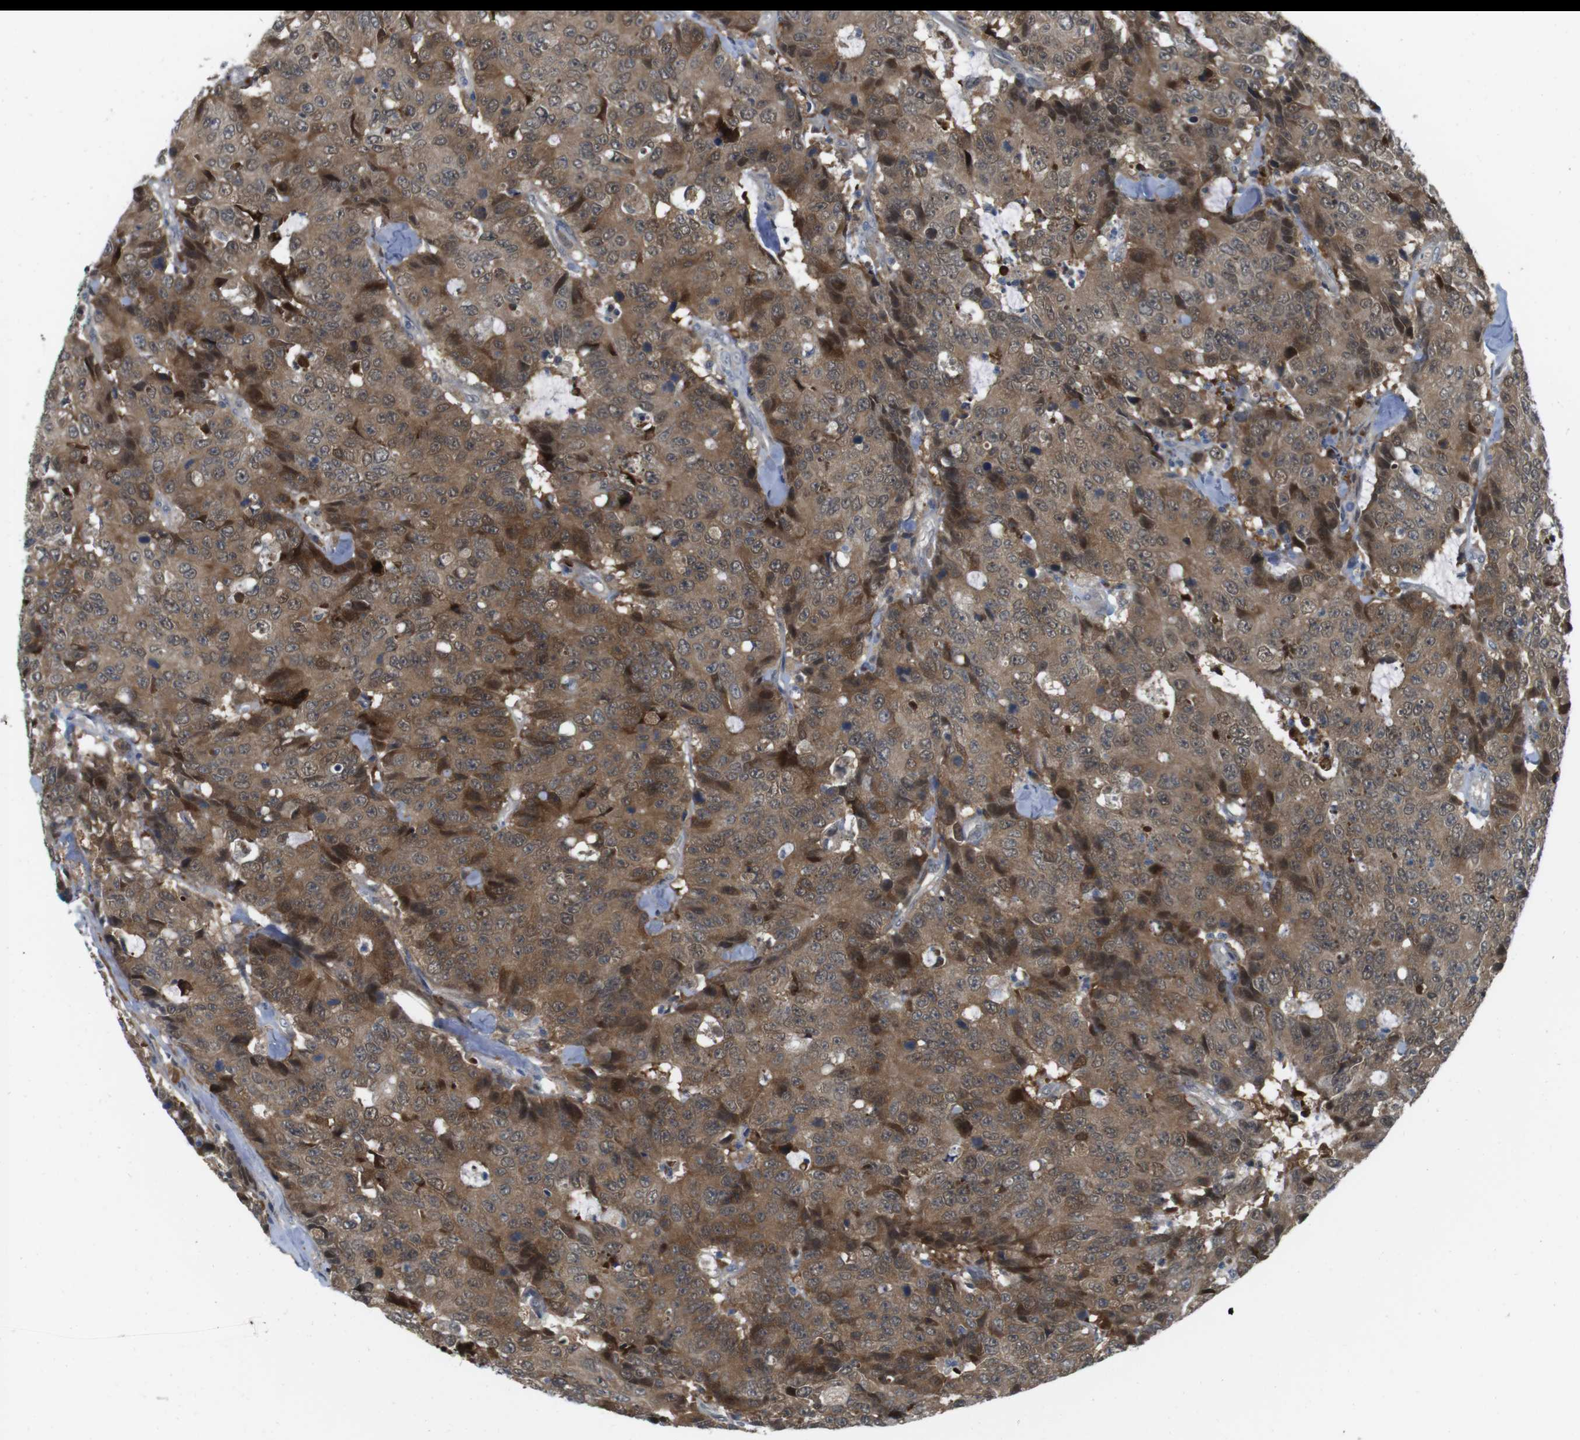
{"staining": {"intensity": "moderate", "quantity": ">75%", "location": "cytoplasmic/membranous"}, "tissue": "colorectal cancer", "cell_type": "Tumor cells", "image_type": "cancer", "snomed": [{"axis": "morphology", "description": "Adenocarcinoma, NOS"}, {"axis": "topography", "description": "Colon"}], "caption": "Approximately >75% of tumor cells in colorectal cancer (adenocarcinoma) reveal moderate cytoplasmic/membranous protein expression as visualized by brown immunohistochemical staining.", "gene": "CASP2", "patient": {"sex": "female", "age": 86}}